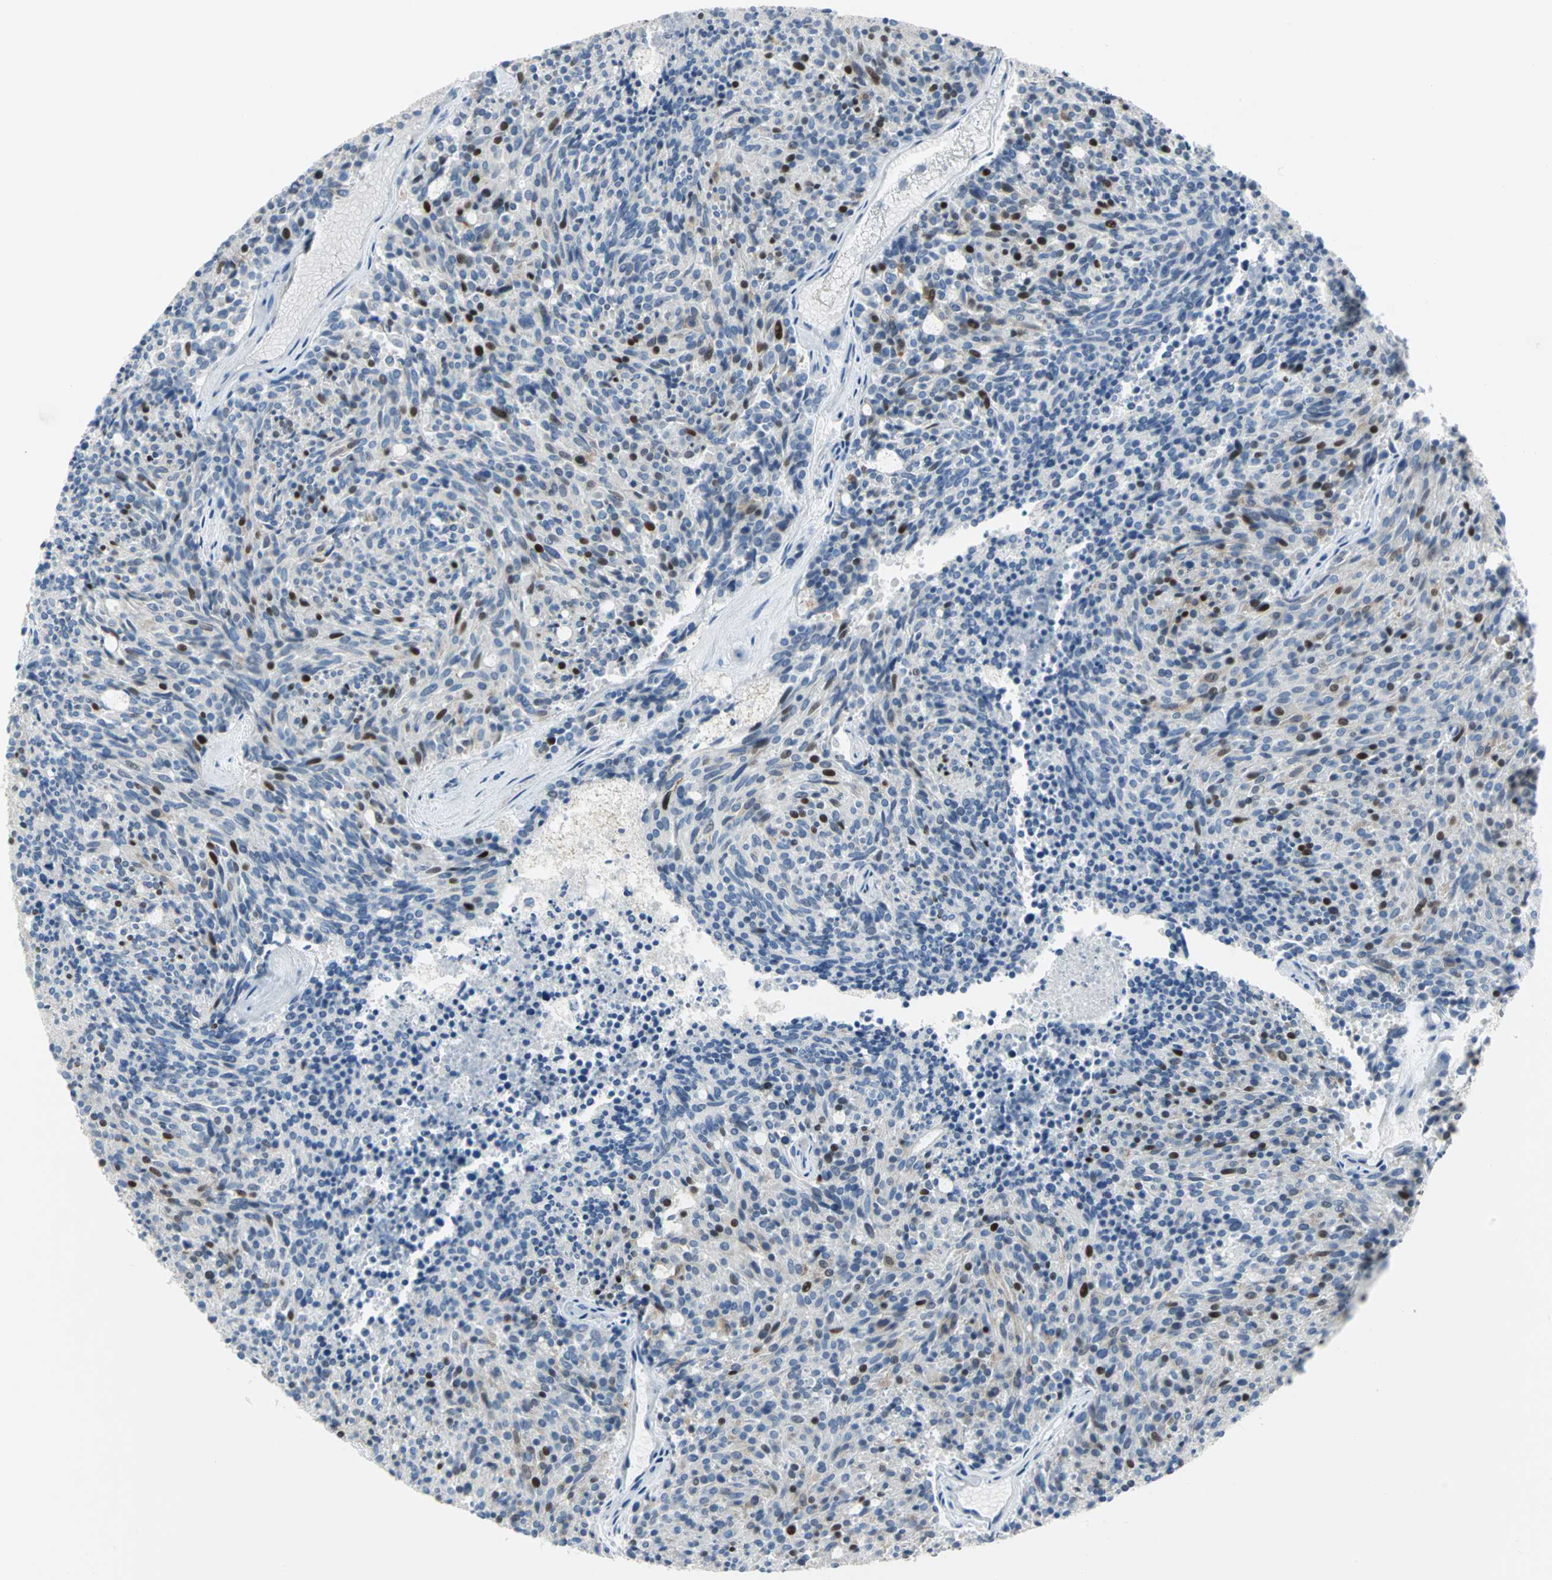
{"staining": {"intensity": "strong", "quantity": "<25%", "location": "nuclear"}, "tissue": "carcinoid", "cell_type": "Tumor cells", "image_type": "cancer", "snomed": [{"axis": "morphology", "description": "Carcinoid, malignant, NOS"}, {"axis": "topography", "description": "Pancreas"}], "caption": "High-magnification brightfield microscopy of carcinoid (malignant) stained with DAB (3,3'-diaminobenzidine) (brown) and counterstained with hematoxylin (blue). tumor cells exhibit strong nuclear positivity is present in about<25% of cells.", "gene": "MCM4", "patient": {"sex": "female", "age": 54}}